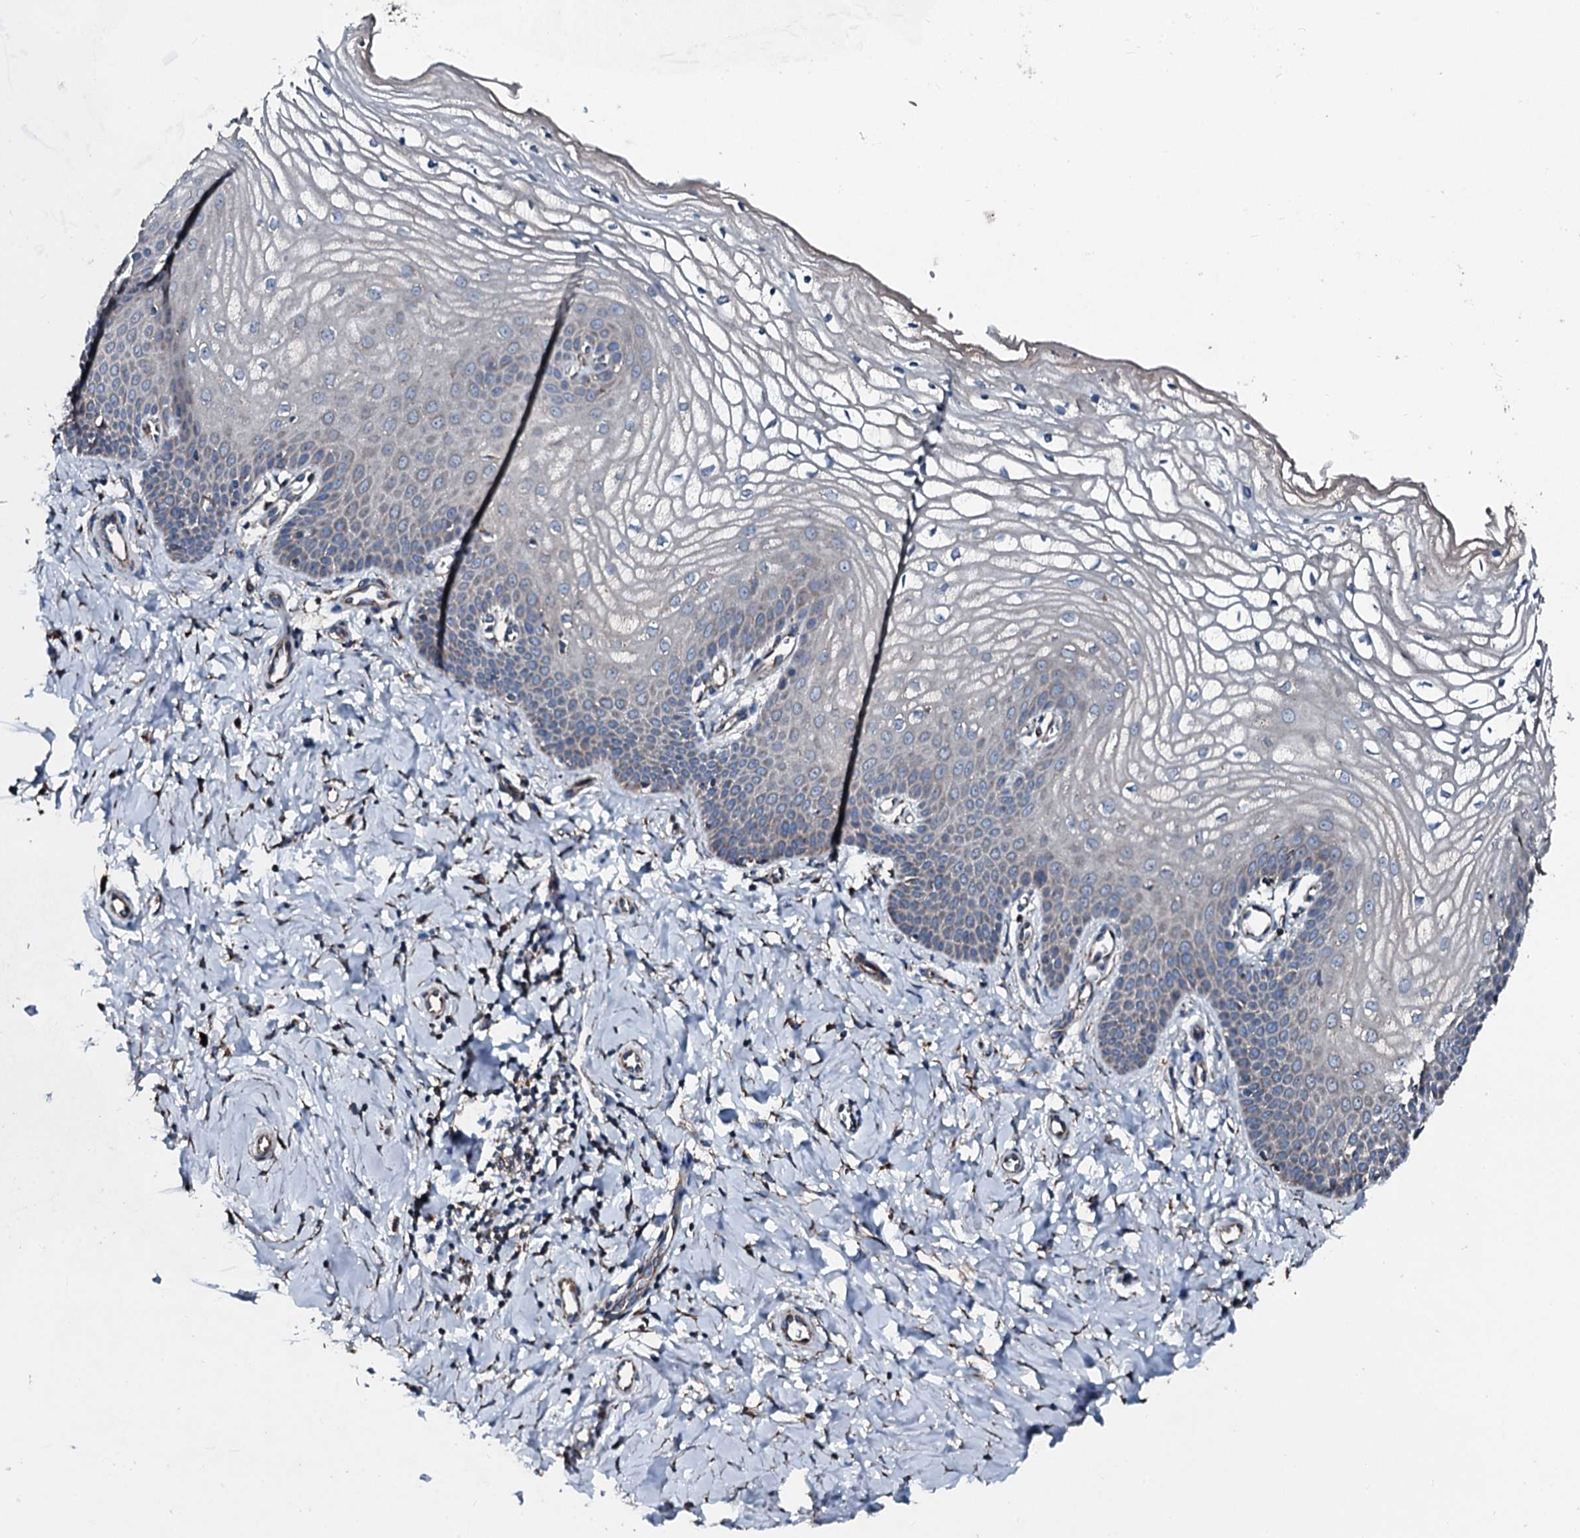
{"staining": {"intensity": "weak", "quantity": "<25%", "location": "cytoplasmic/membranous"}, "tissue": "vagina", "cell_type": "Squamous epithelial cells", "image_type": "normal", "snomed": [{"axis": "morphology", "description": "Normal tissue, NOS"}, {"axis": "topography", "description": "Vagina"}], "caption": "Human vagina stained for a protein using immunohistochemistry shows no staining in squamous epithelial cells.", "gene": "ACSS3", "patient": {"sex": "female", "age": 68}}